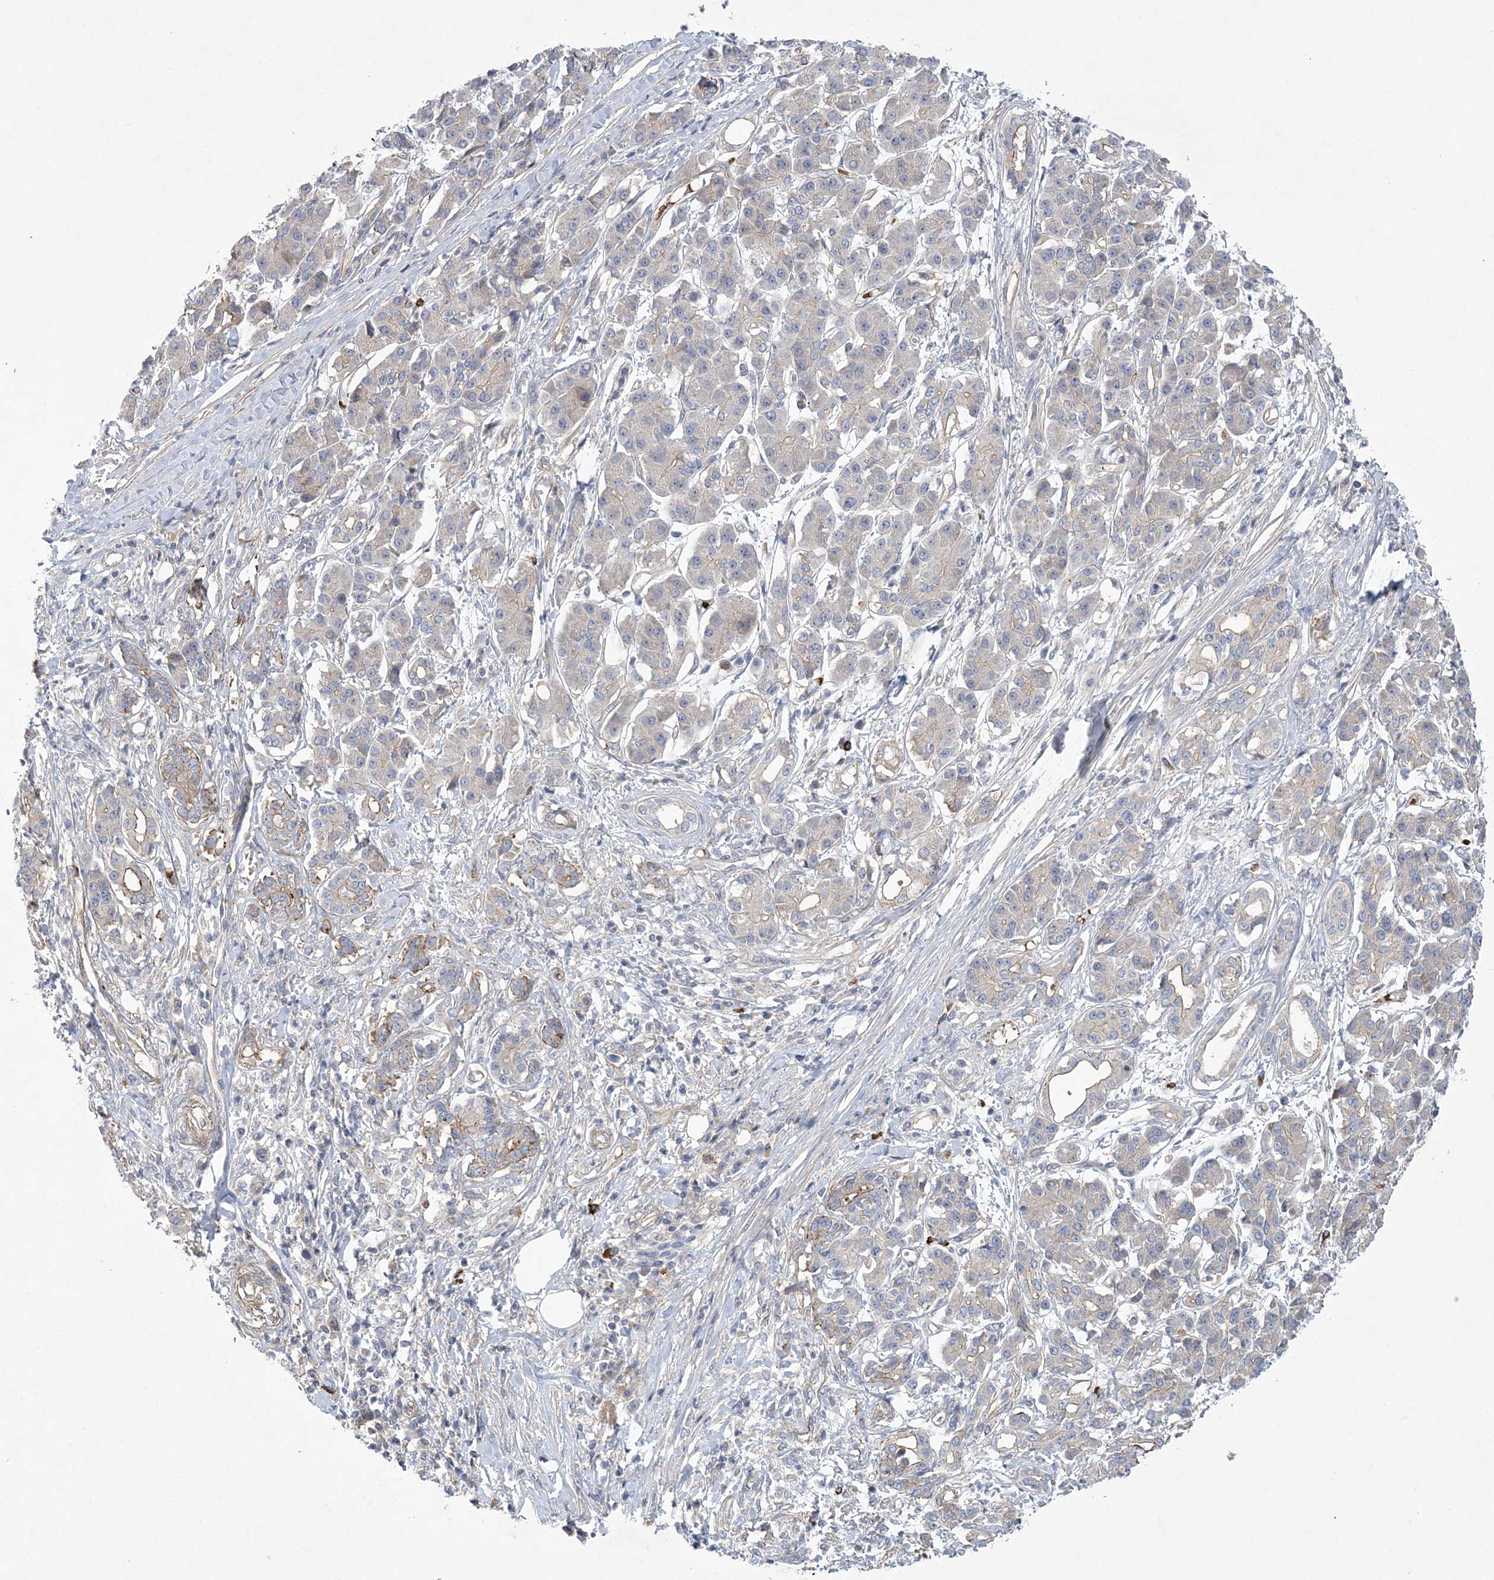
{"staining": {"intensity": "negative", "quantity": "none", "location": "none"}, "tissue": "pancreatic cancer", "cell_type": "Tumor cells", "image_type": "cancer", "snomed": [{"axis": "morphology", "description": "Adenocarcinoma, NOS"}, {"axis": "topography", "description": "Pancreas"}], "caption": "An image of human adenocarcinoma (pancreatic) is negative for staining in tumor cells.", "gene": "CALN1", "patient": {"sex": "female", "age": 56}}